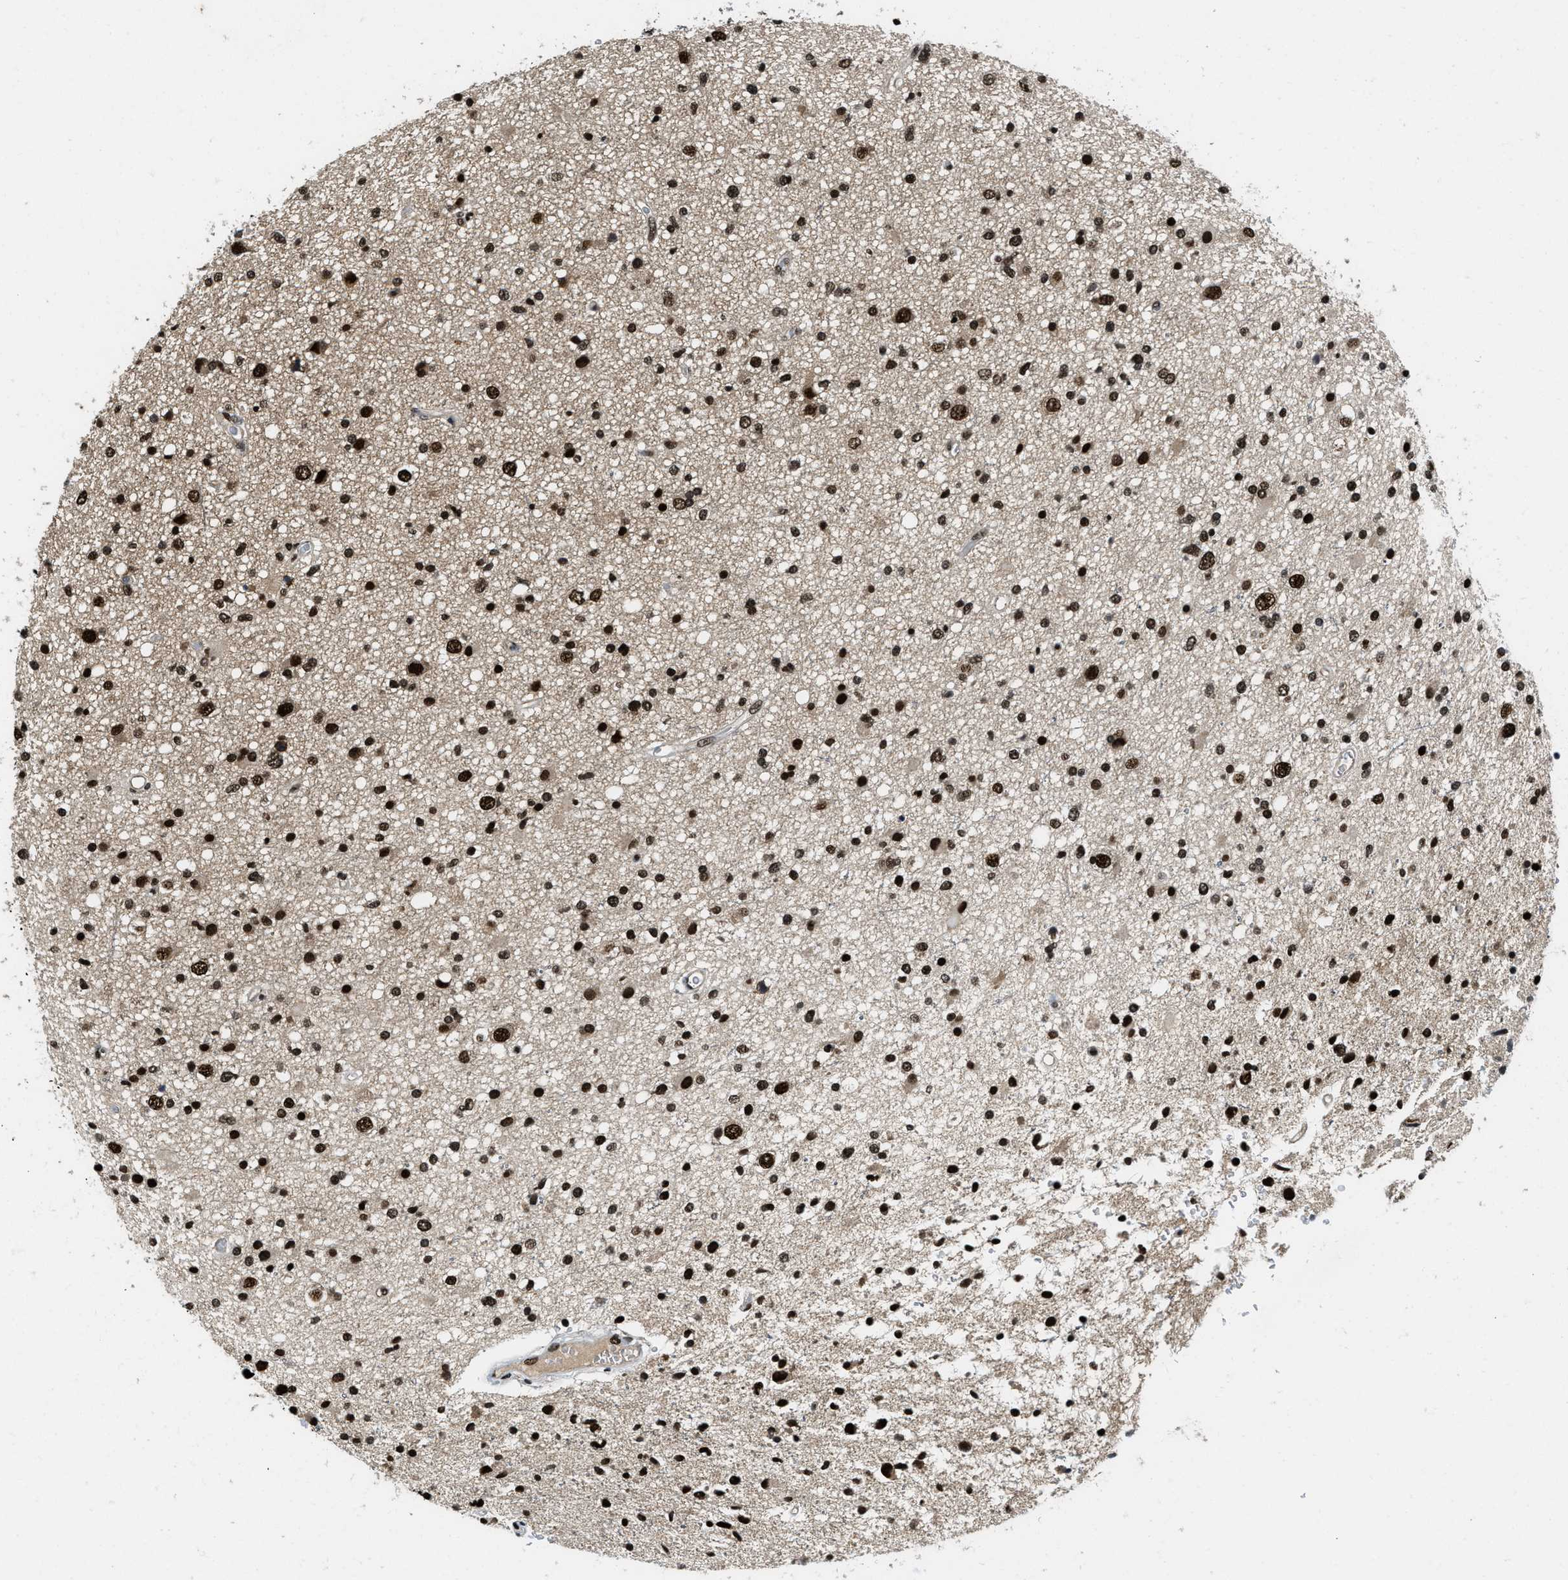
{"staining": {"intensity": "strong", "quantity": ">75%", "location": "nuclear"}, "tissue": "glioma", "cell_type": "Tumor cells", "image_type": "cancer", "snomed": [{"axis": "morphology", "description": "Glioma, malignant, High grade"}, {"axis": "topography", "description": "Brain"}], "caption": "Approximately >75% of tumor cells in glioma display strong nuclear protein expression as visualized by brown immunohistochemical staining.", "gene": "SAFB", "patient": {"sex": "male", "age": 33}}